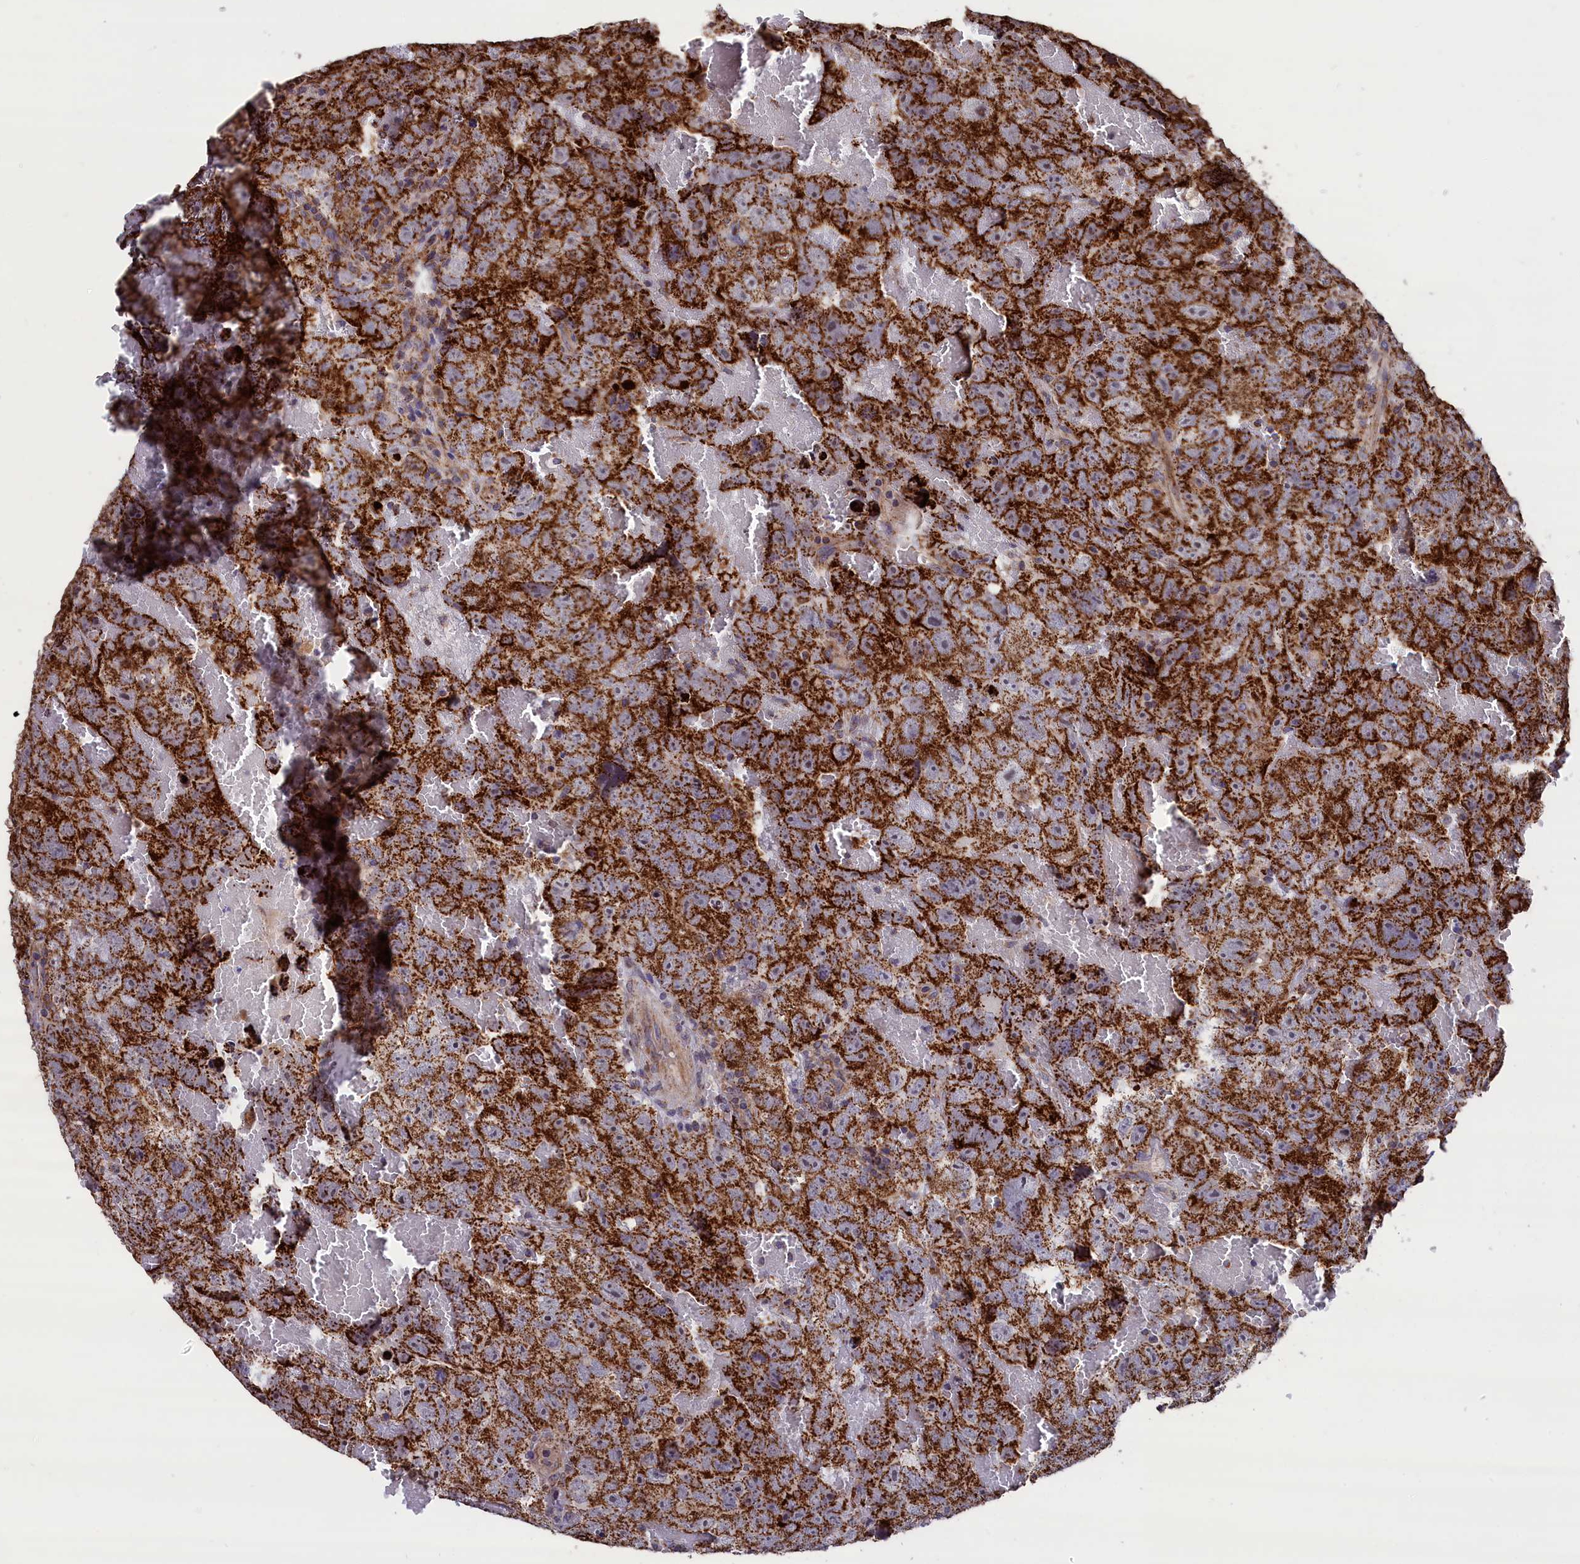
{"staining": {"intensity": "strong", "quantity": ">75%", "location": "cytoplasmic/membranous"}, "tissue": "testis cancer", "cell_type": "Tumor cells", "image_type": "cancer", "snomed": [{"axis": "morphology", "description": "Carcinoma, Embryonal, NOS"}, {"axis": "topography", "description": "Testis"}], "caption": "Tumor cells reveal high levels of strong cytoplasmic/membranous expression in approximately >75% of cells in human testis cancer.", "gene": "TIMM44", "patient": {"sex": "male", "age": 45}}